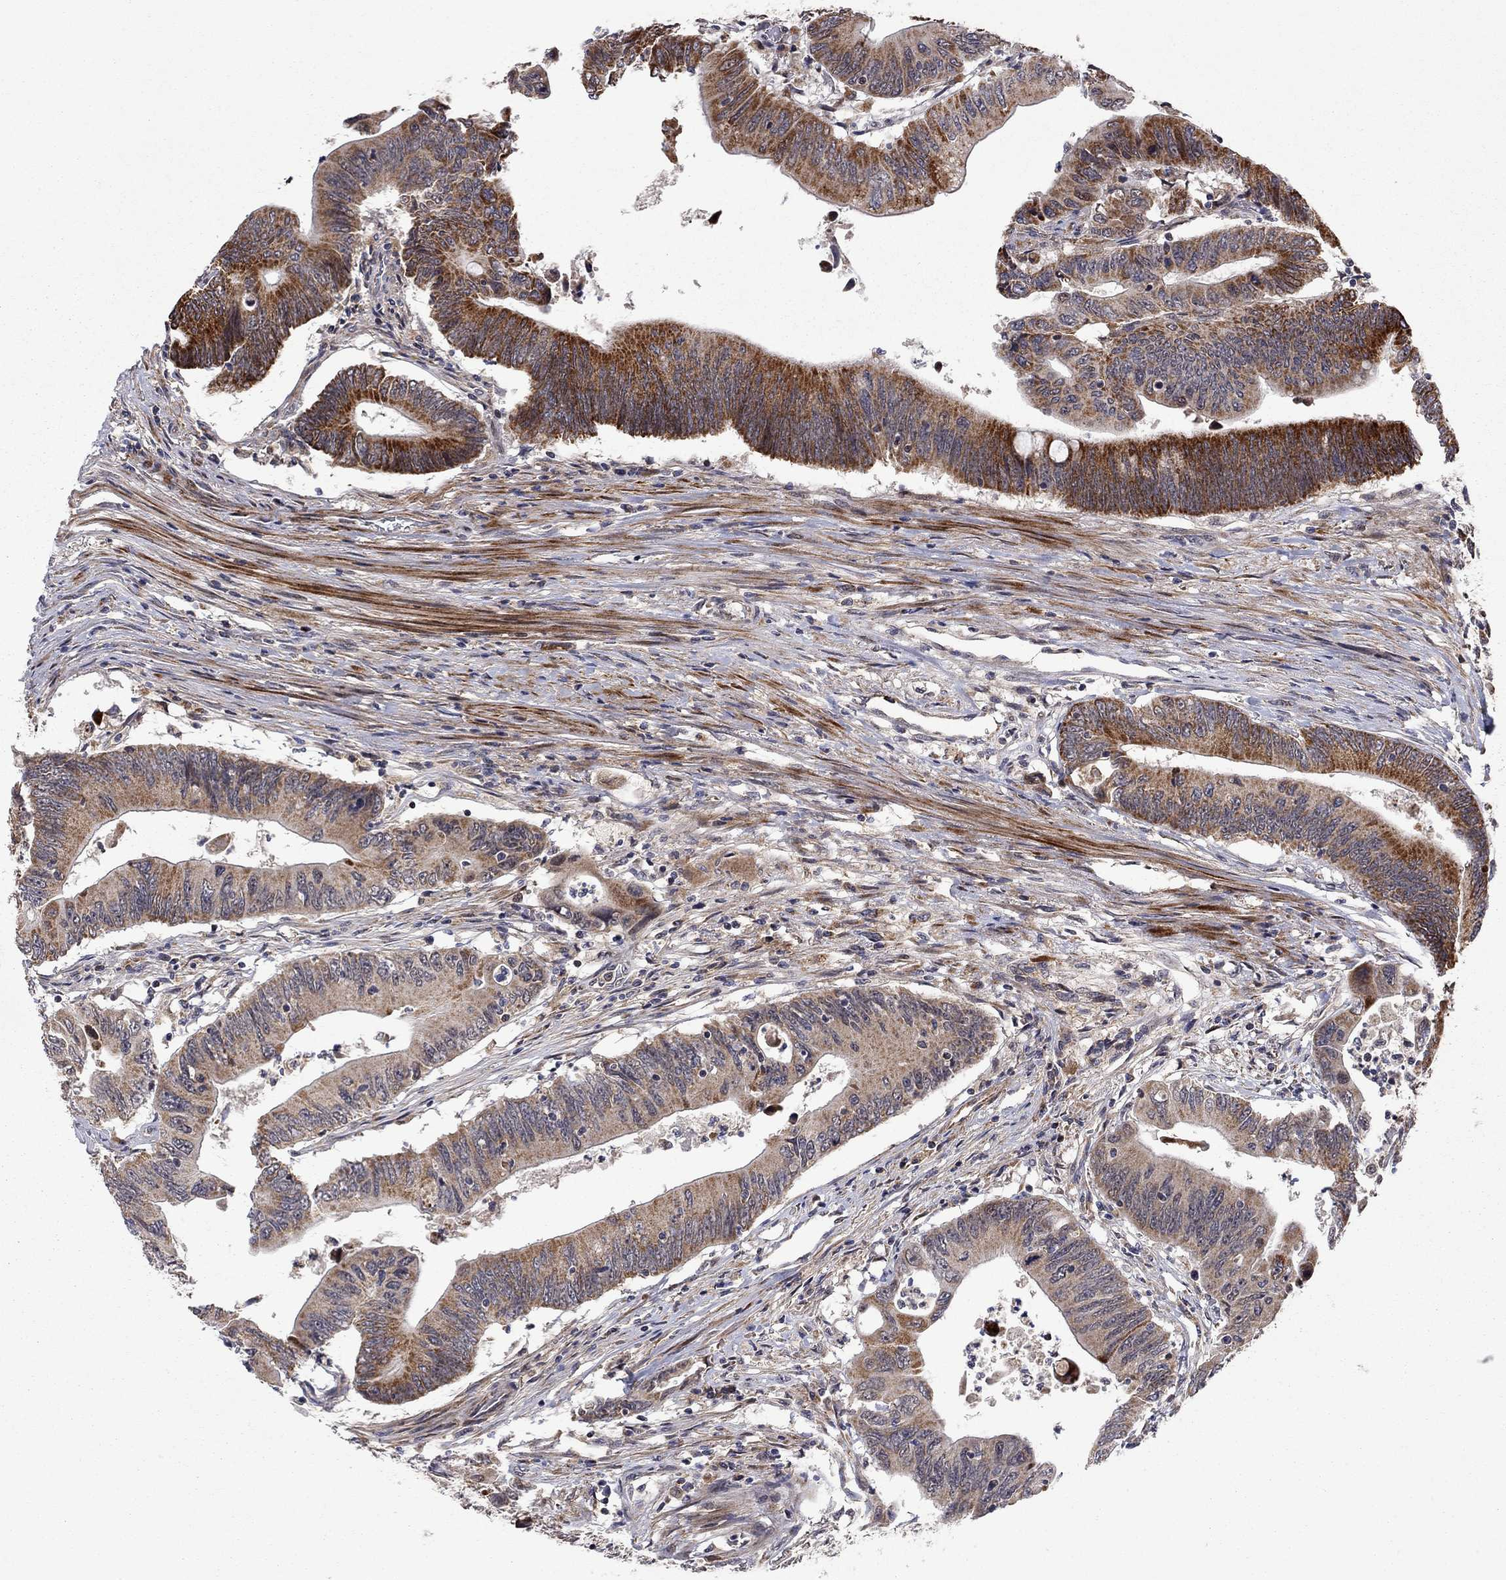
{"staining": {"intensity": "strong", "quantity": "<25%", "location": "cytoplasmic/membranous"}, "tissue": "colorectal cancer", "cell_type": "Tumor cells", "image_type": "cancer", "snomed": [{"axis": "morphology", "description": "Adenocarcinoma, NOS"}, {"axis": "topography", "description": "Colon"}], "caption": "Protein expression analysis of human colorectal cancer reveals strong cytoplasmic/membranous staining in about <25% of tumor cells.", "gene": "IDS", "patient": {"sex": "female", "age": 90}}